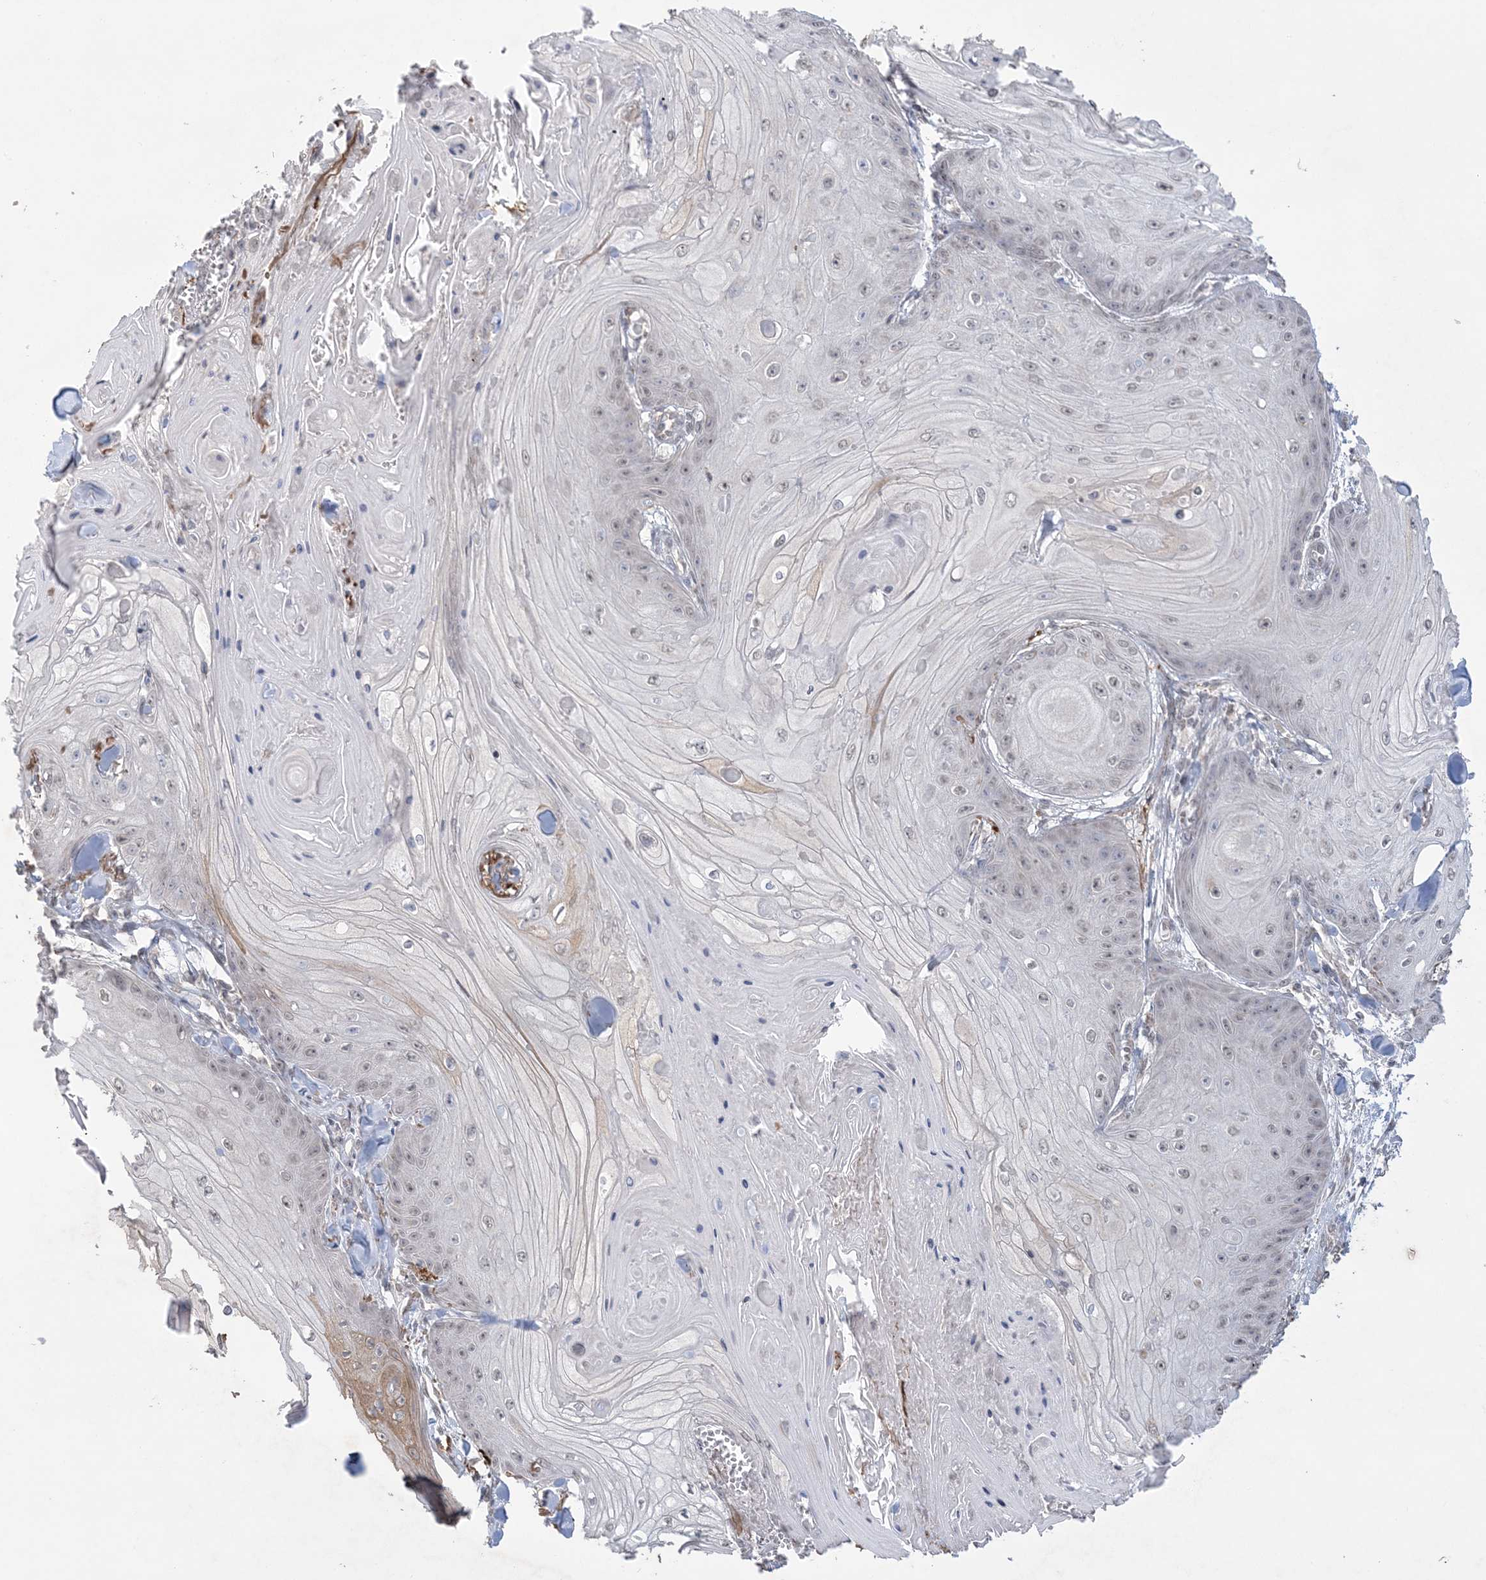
{"staining": {"intensity": "weak", "quantity": "<25%", "location": "nuclear"}, "tissue": "skin cancer", "cell_type": "Tumor cells", "image_type": "cancer", "snomed": [{"axis": "morphology", "description": "Squamous cell carcinoma, NOS"}, {"axis": "topography", "description": "Skin"}], "caption": "Protein analysis of skin squamous cell carcinoma demonstrates no significant positivity in tumor cells.", "gene": "XRN1", "patient": {"sex": "male", "age": 74}}